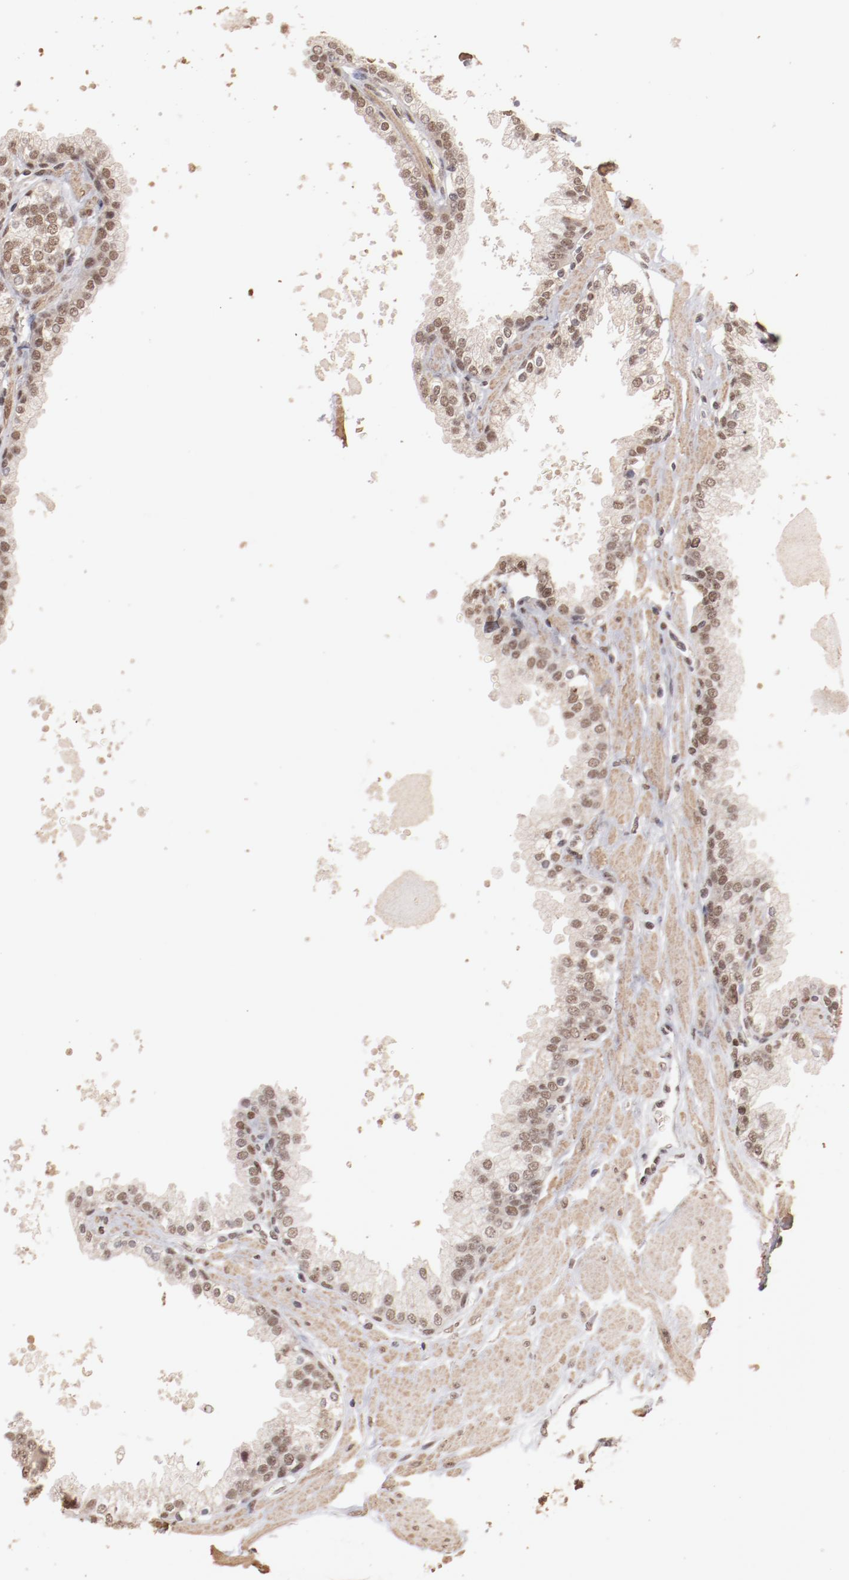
{"staining": {"intensity": "weak", "quantity": ">75%", "location": "cytoplasmic/membranous,nuclear"}, "tissue": "prostate", "cell_type": "Glandular cells", "image_type": "normal", "snomed": [{"axis": "morphology", "description": "Normal tissue, NOS"}, {"axis": "topography", "description": "Prostate"}], "caption": "Weak cytoplasmic/membranous,nuclear expression for a protein is appreciated in approximately >75% of glandular cells of benign prostate using immunohistochemistry.", "gene": "CLOCK", "patient": {"sex": "male", "age": 51}}